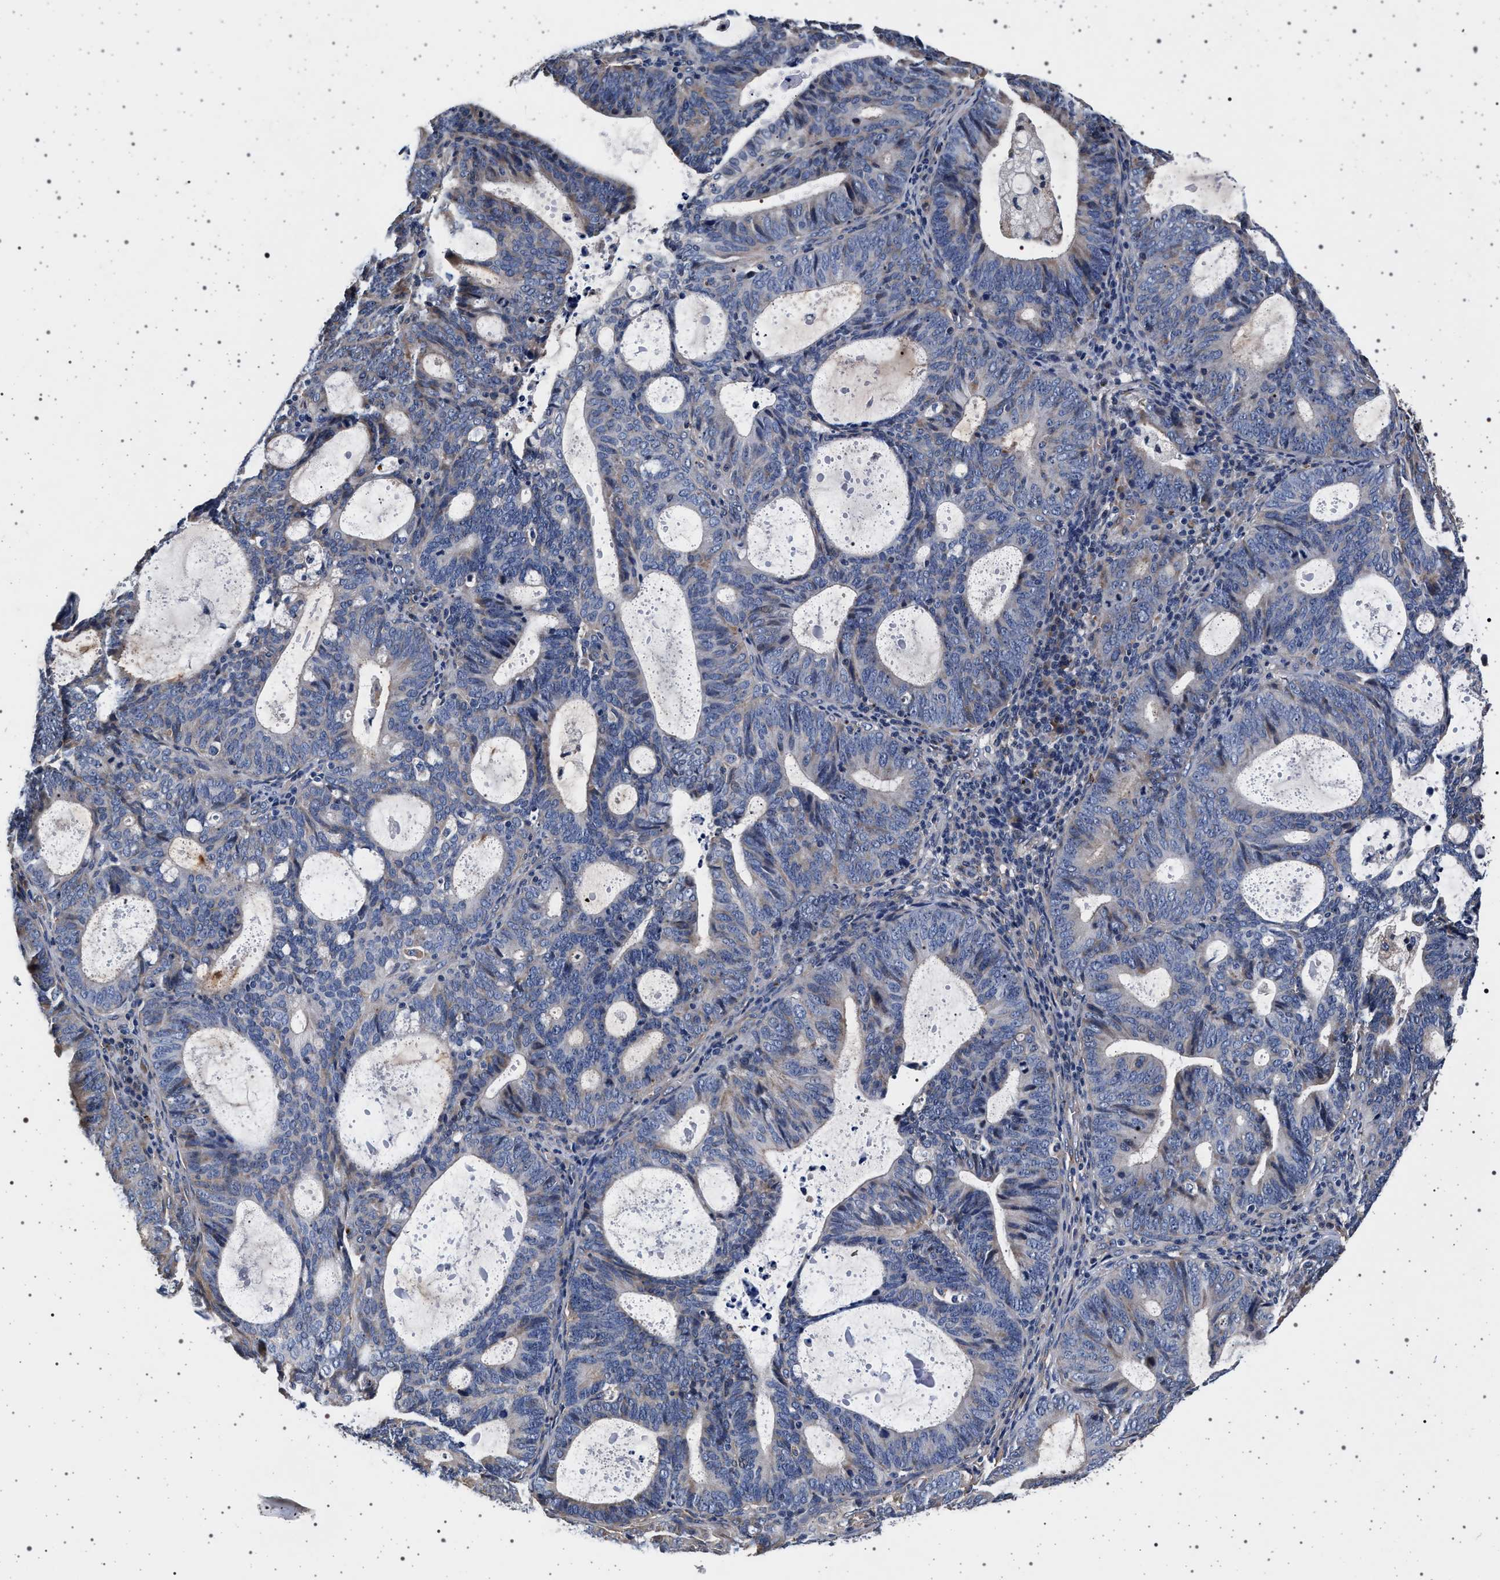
{"staining": {"intensity": "weak", "quantity": "<25%", "location": "cytoplasmic/membranous"}, "tissue": "endometrial cancer", "cell_type": "Tumor cells", "image_type": "cancer", "snomed": [{"axis": "morphology", "description": "Adenocarcinoma, NOS"}, {"axis": "topography", "description": "Uterus"}], "caption": "Immunohistochemistry micrograph of endometrial adenocarcinoma stained for a protein (brown), which exhibits no expression in tumor cells.", "gene": "KCNK6", "patient": {"sex": "female", "age": 83}}